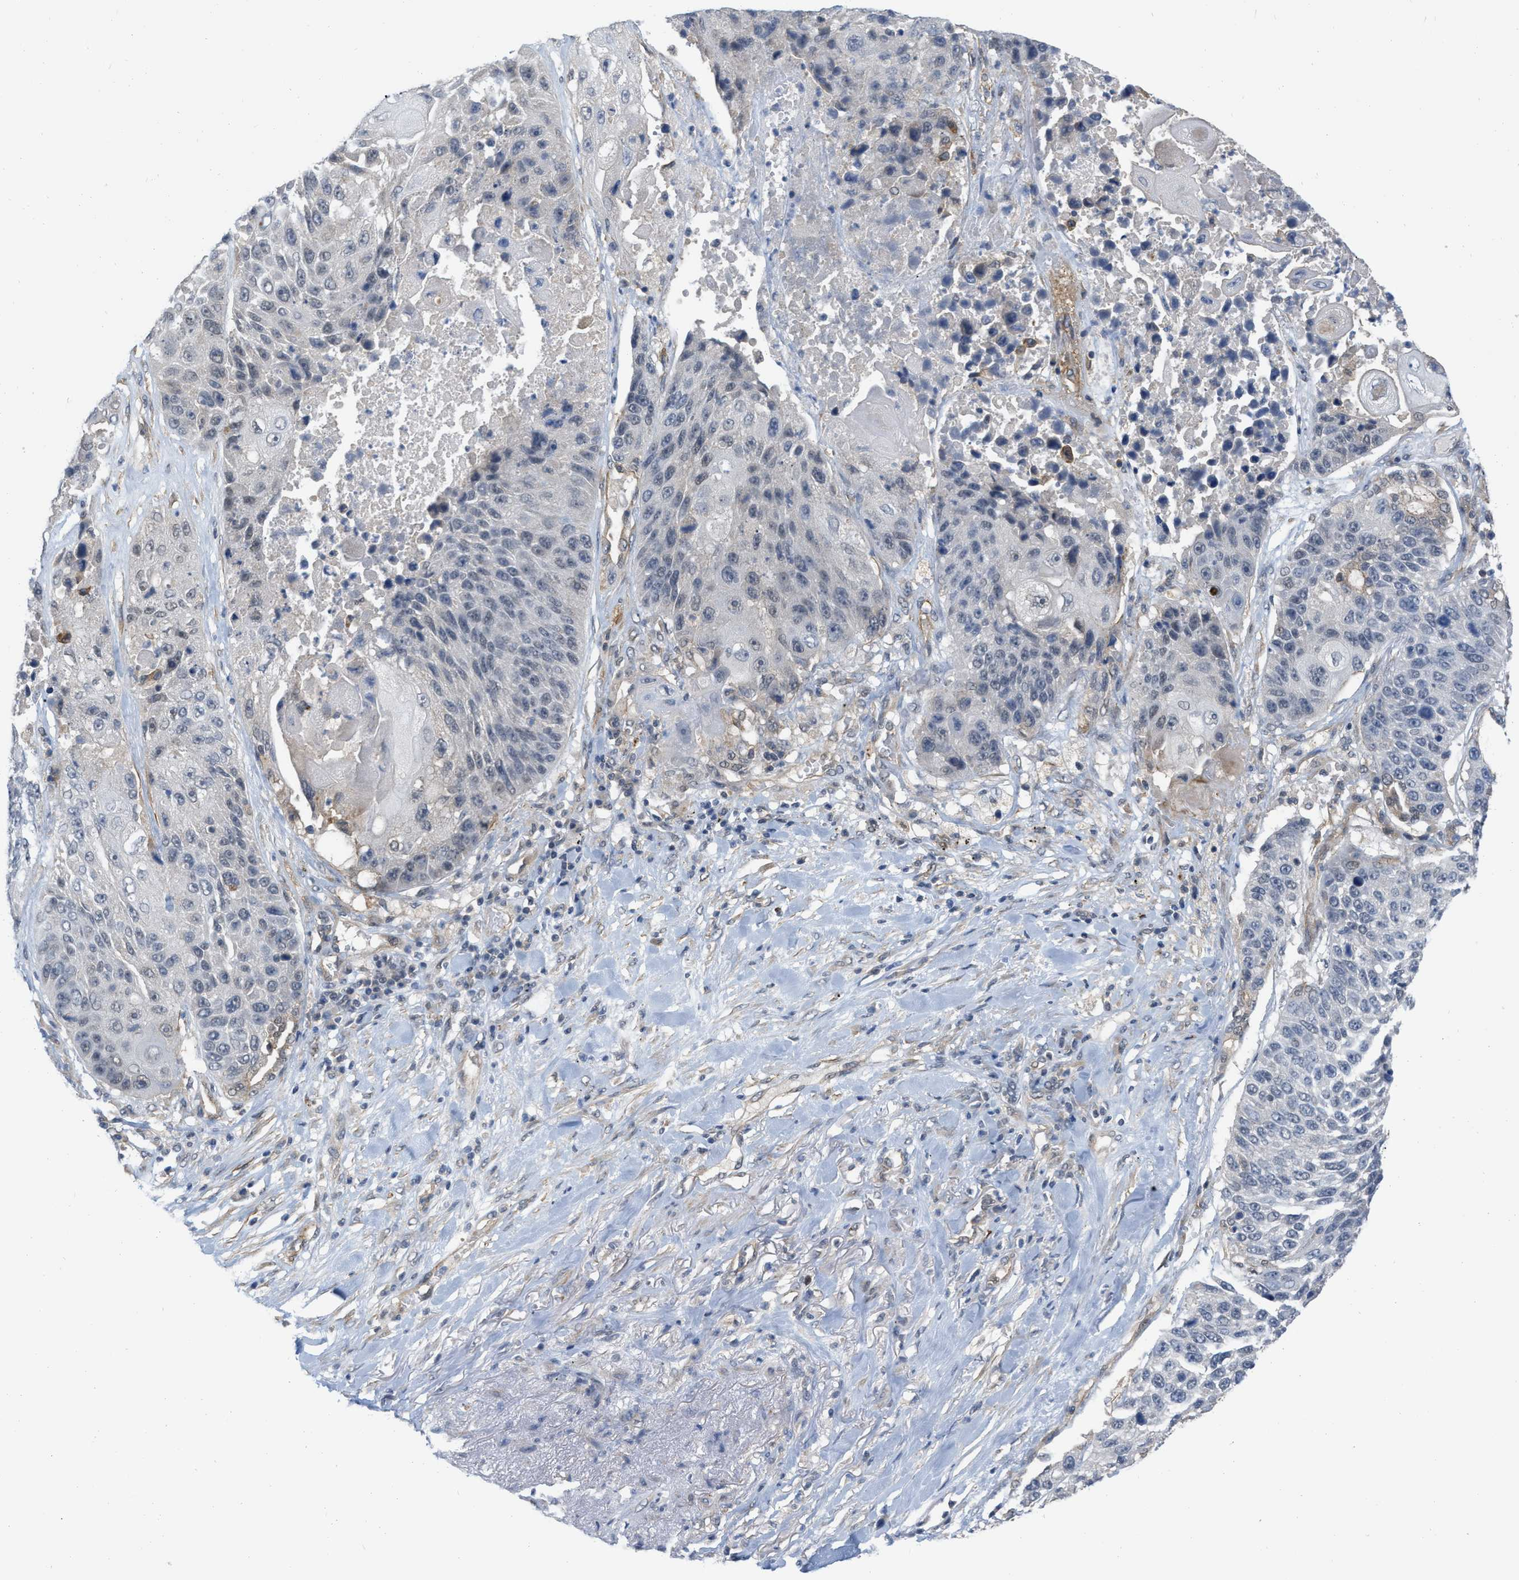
{"staining": {"intensity": "negative", "quantity": "none", "location": "none"}, "tissue": "lung cancer", "cell_type": "Tumor cells", "image_type": "cancer", "snomed": [{"axis": "morphology", "description": "Squamous cell carcinoma, NOS"}, {"axis": "topography", "description": "Lung"}], "caption": "DAB immunohistochemical staining of lung cancer (squamous cell carcinoma) displays no significant expression in tumor cells.", "gene": "NAPEPLD", "patient": {"sex": "male", "age": 61}}